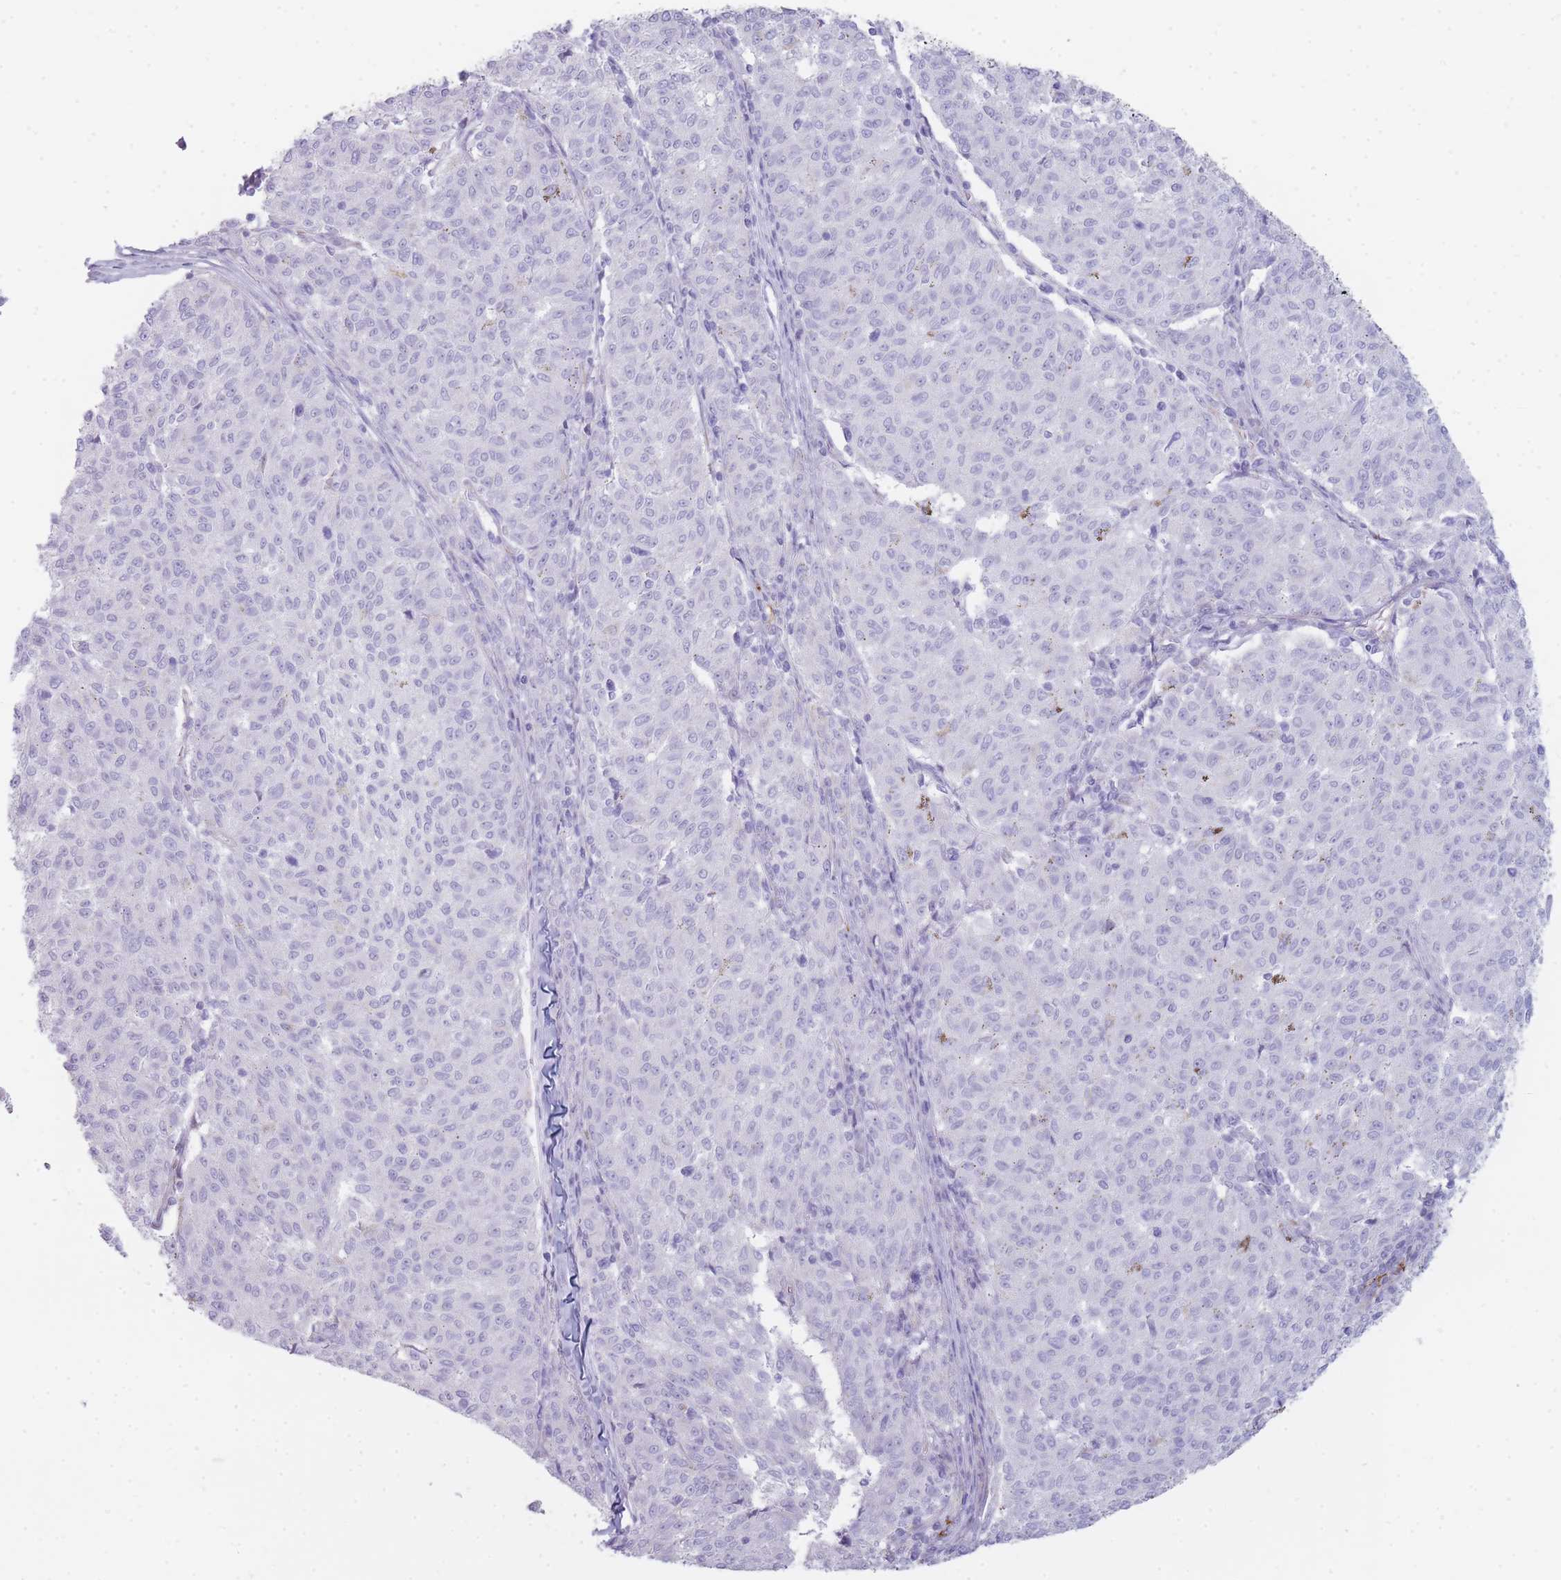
{"staining": {"intensity": "negative", "quantity": "none", "location": "none"}, "tissue": "melanoma", "cell_type": "Tumor cells", "image_type": "cancer", "snomed": [{"axis": "morphology", "description": "Malignant melanoma, NOS"}, {"axis": "topography", "description": "Skin"}], "caption": "This micrograph is of malignant melanoma stained with immunohistochemistry (IHC) to label a protein in brown with the nuclei are counter-stained blue. There is no positivity in tumor cells.", "gene": "UTP14A", "patient": {"sex": "female", "age": 72}}